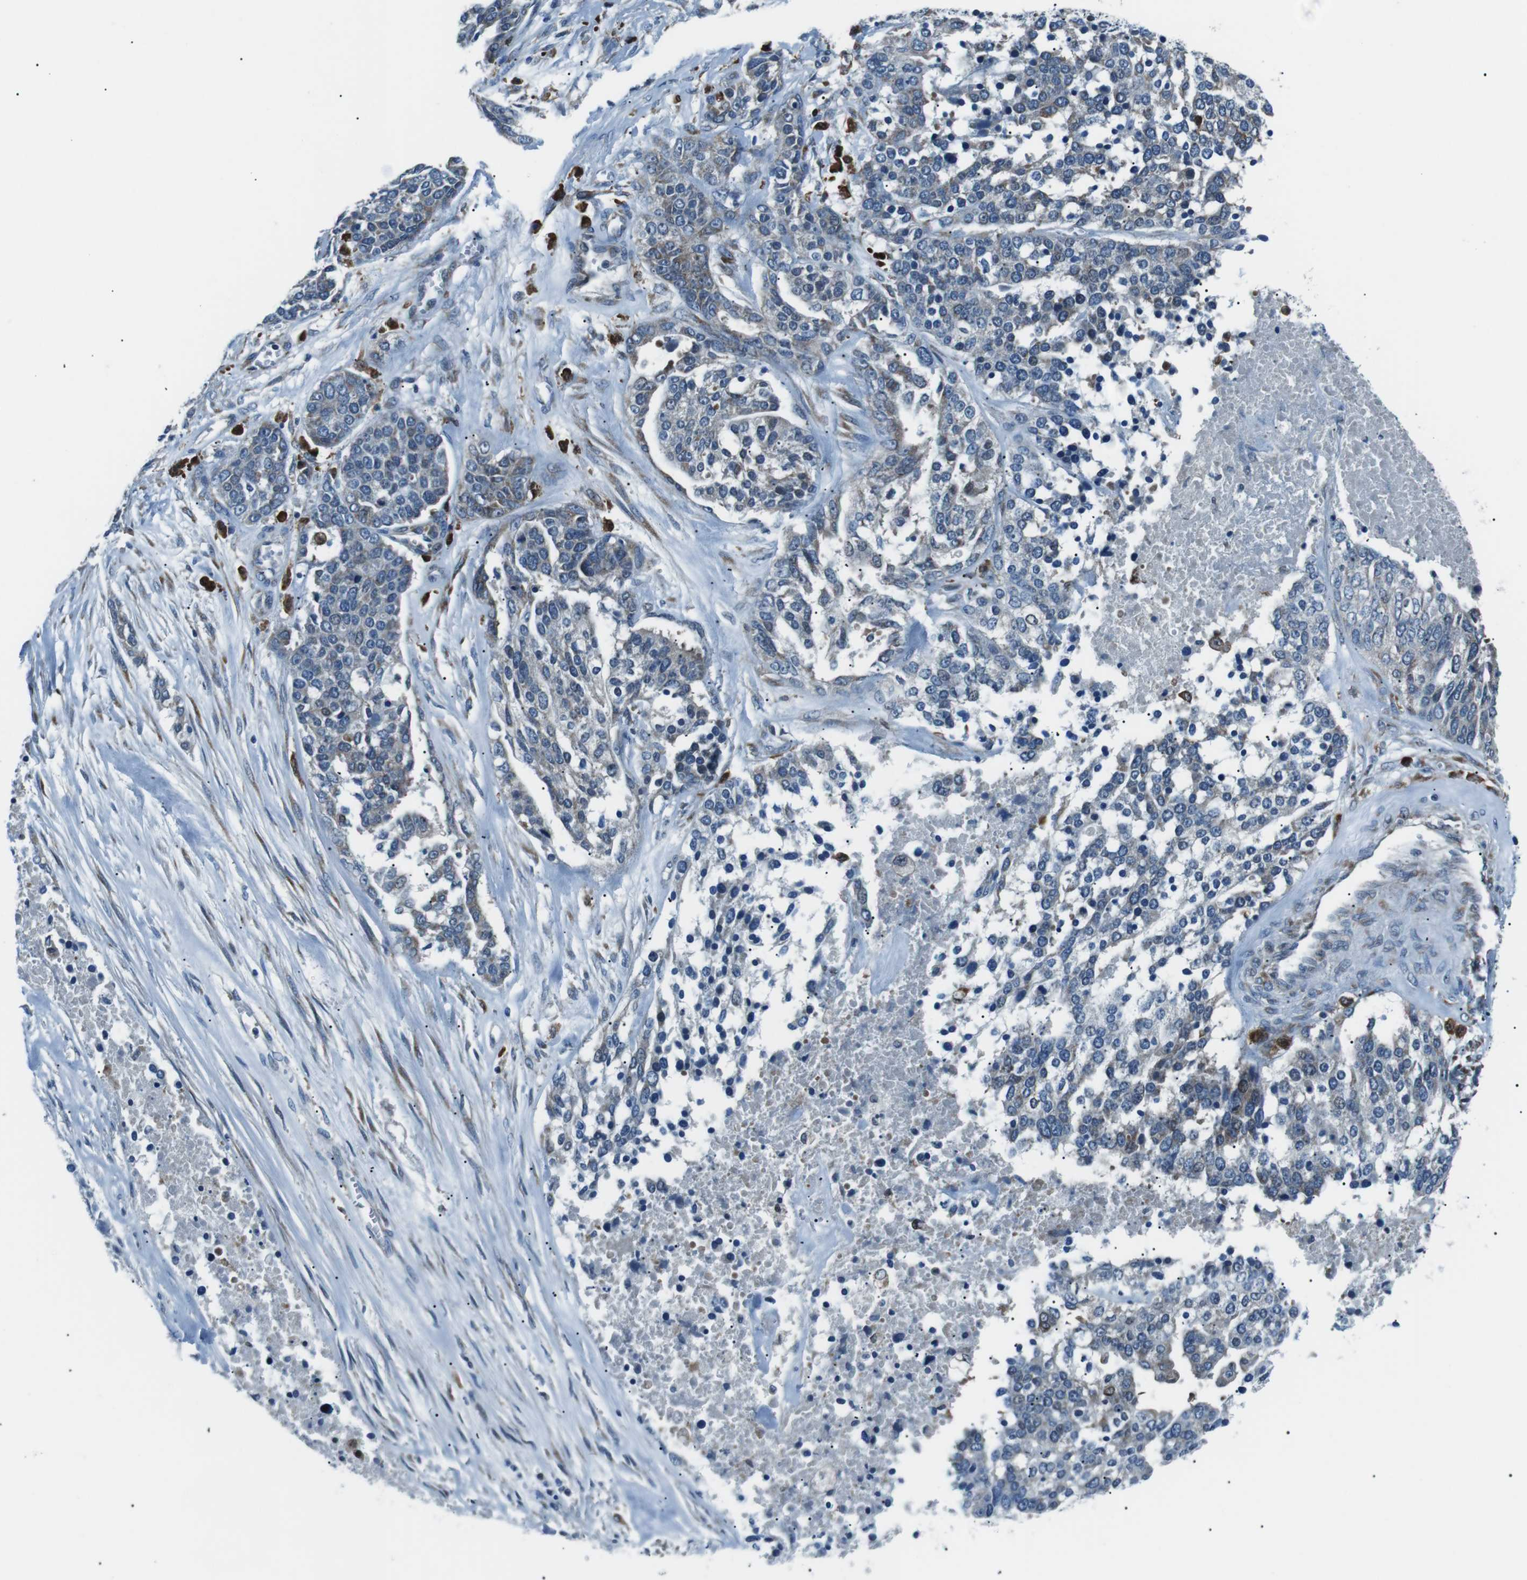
{"staining": {"intensity": "weak", "quantity": "<25%", "location": "cytoplasmic/membranous"}, "tissue": "ovarian cancer", "cell_type": "Tumor cells", "image_type": "cancer", "snomed": [{"axis": "morphology", "description": "Cystadenocarcinoma, serous, NOS"}, {"axis": "topography", "description": "Ovary"}], "caption": "The micrograph displays no significant positivity in tumor cells of ovarian serous cystadenocarcinoma.", "gene": "BLNK", "patient": {"sex": "female", "age": 44}}